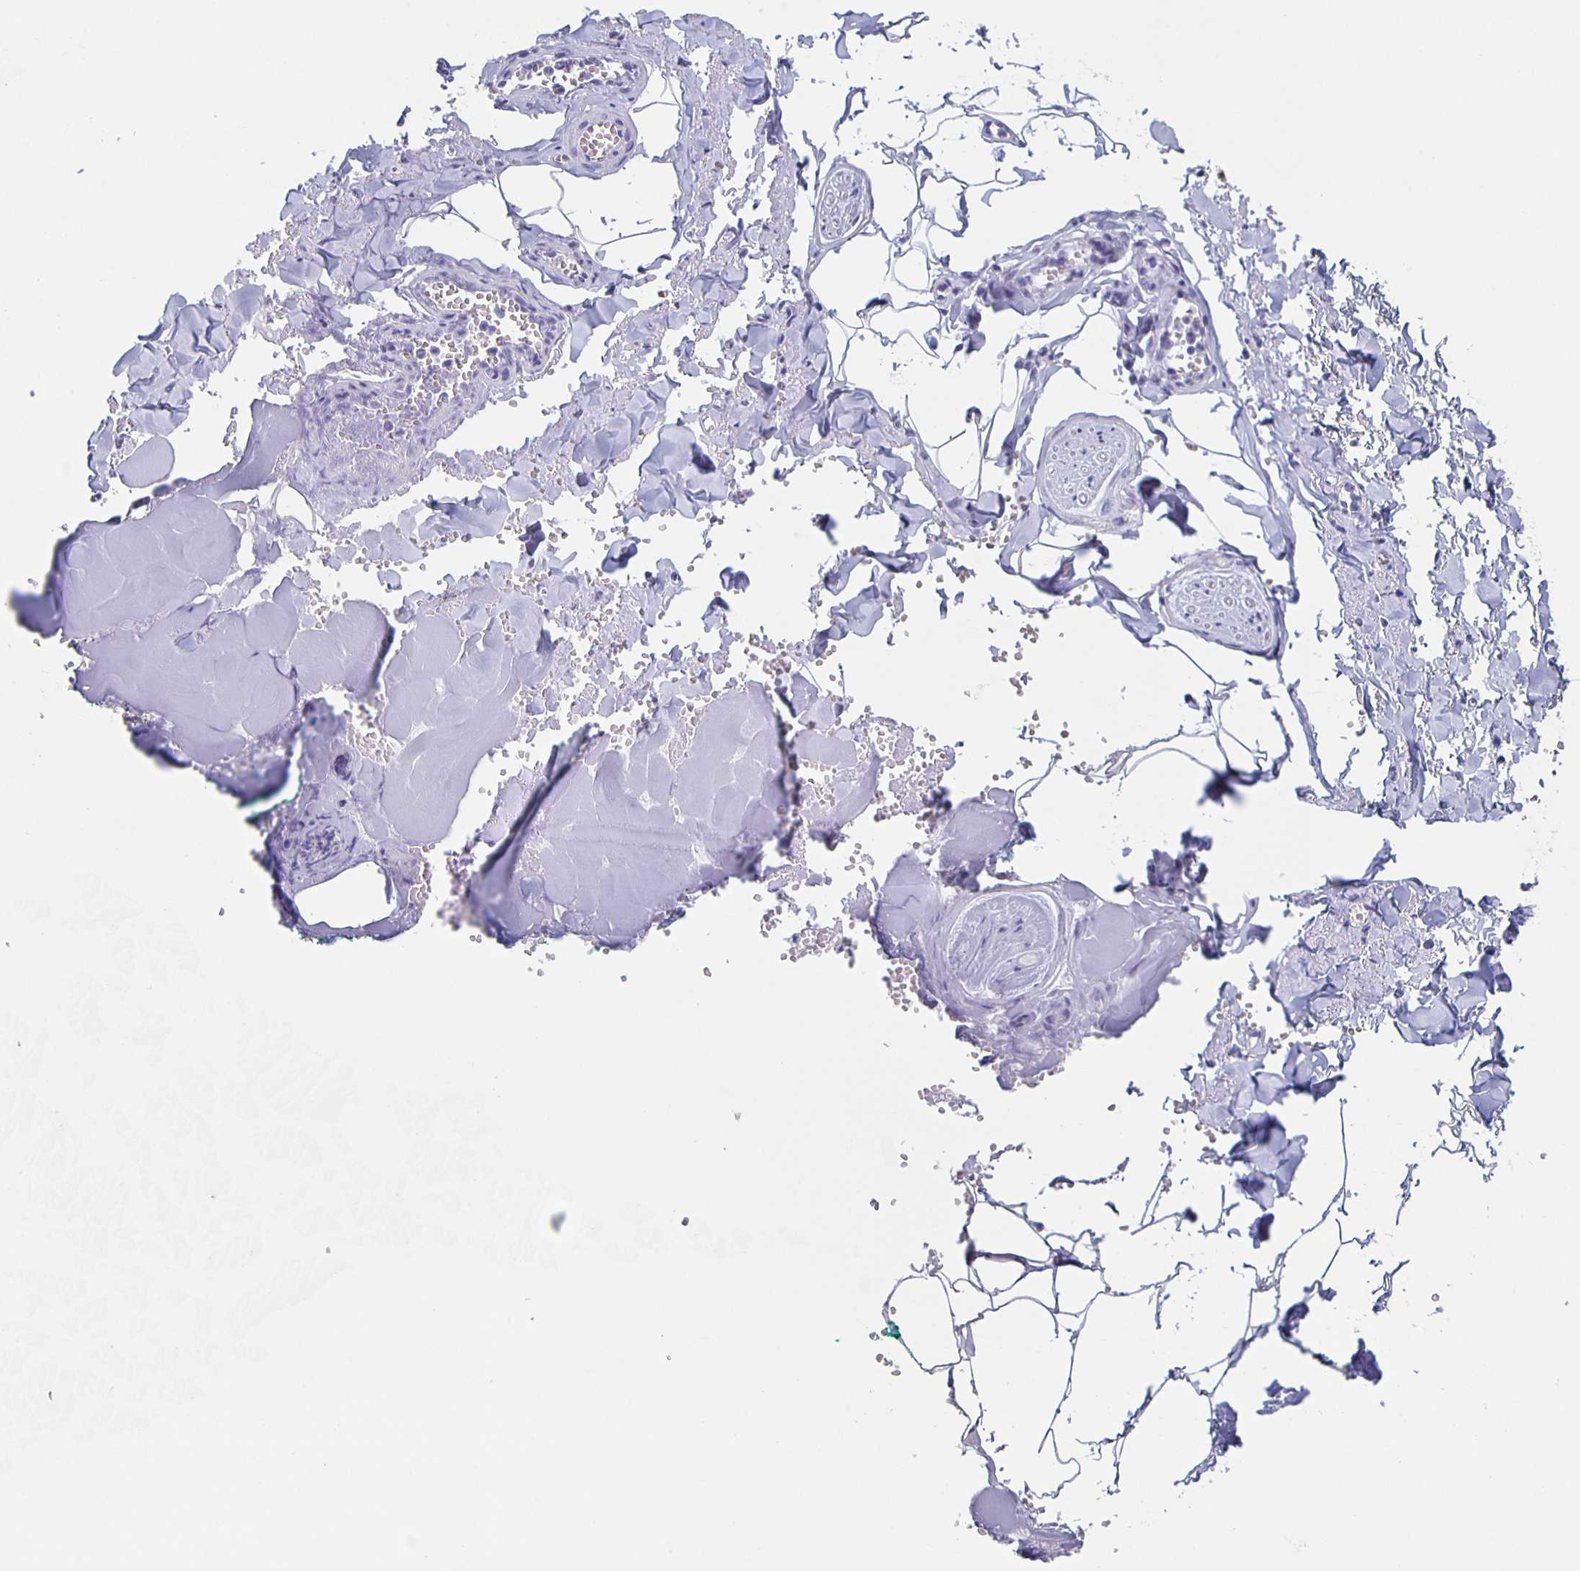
{"staining": {"intensity": "negative", "quantity": "none", "location": "none"}, "tissue": "adipose tissue", "cell_type": "Adipocytes", "image_type": "normal", "snomed": [{"axis": "morphology", "description": "Normal tissue, NOS"}, {"axis": "topography", "description": "Vulva"}, {"axis": "topography", "description": "Peripheral nerve tissue"}], "caption": "Human adipose tissue stained for a protein using immunohistochemistry (IHC) exhibits no expression in adipocytes.", "gene": "SLC34A2", "patient": {"sex": "female", "age": 66}}